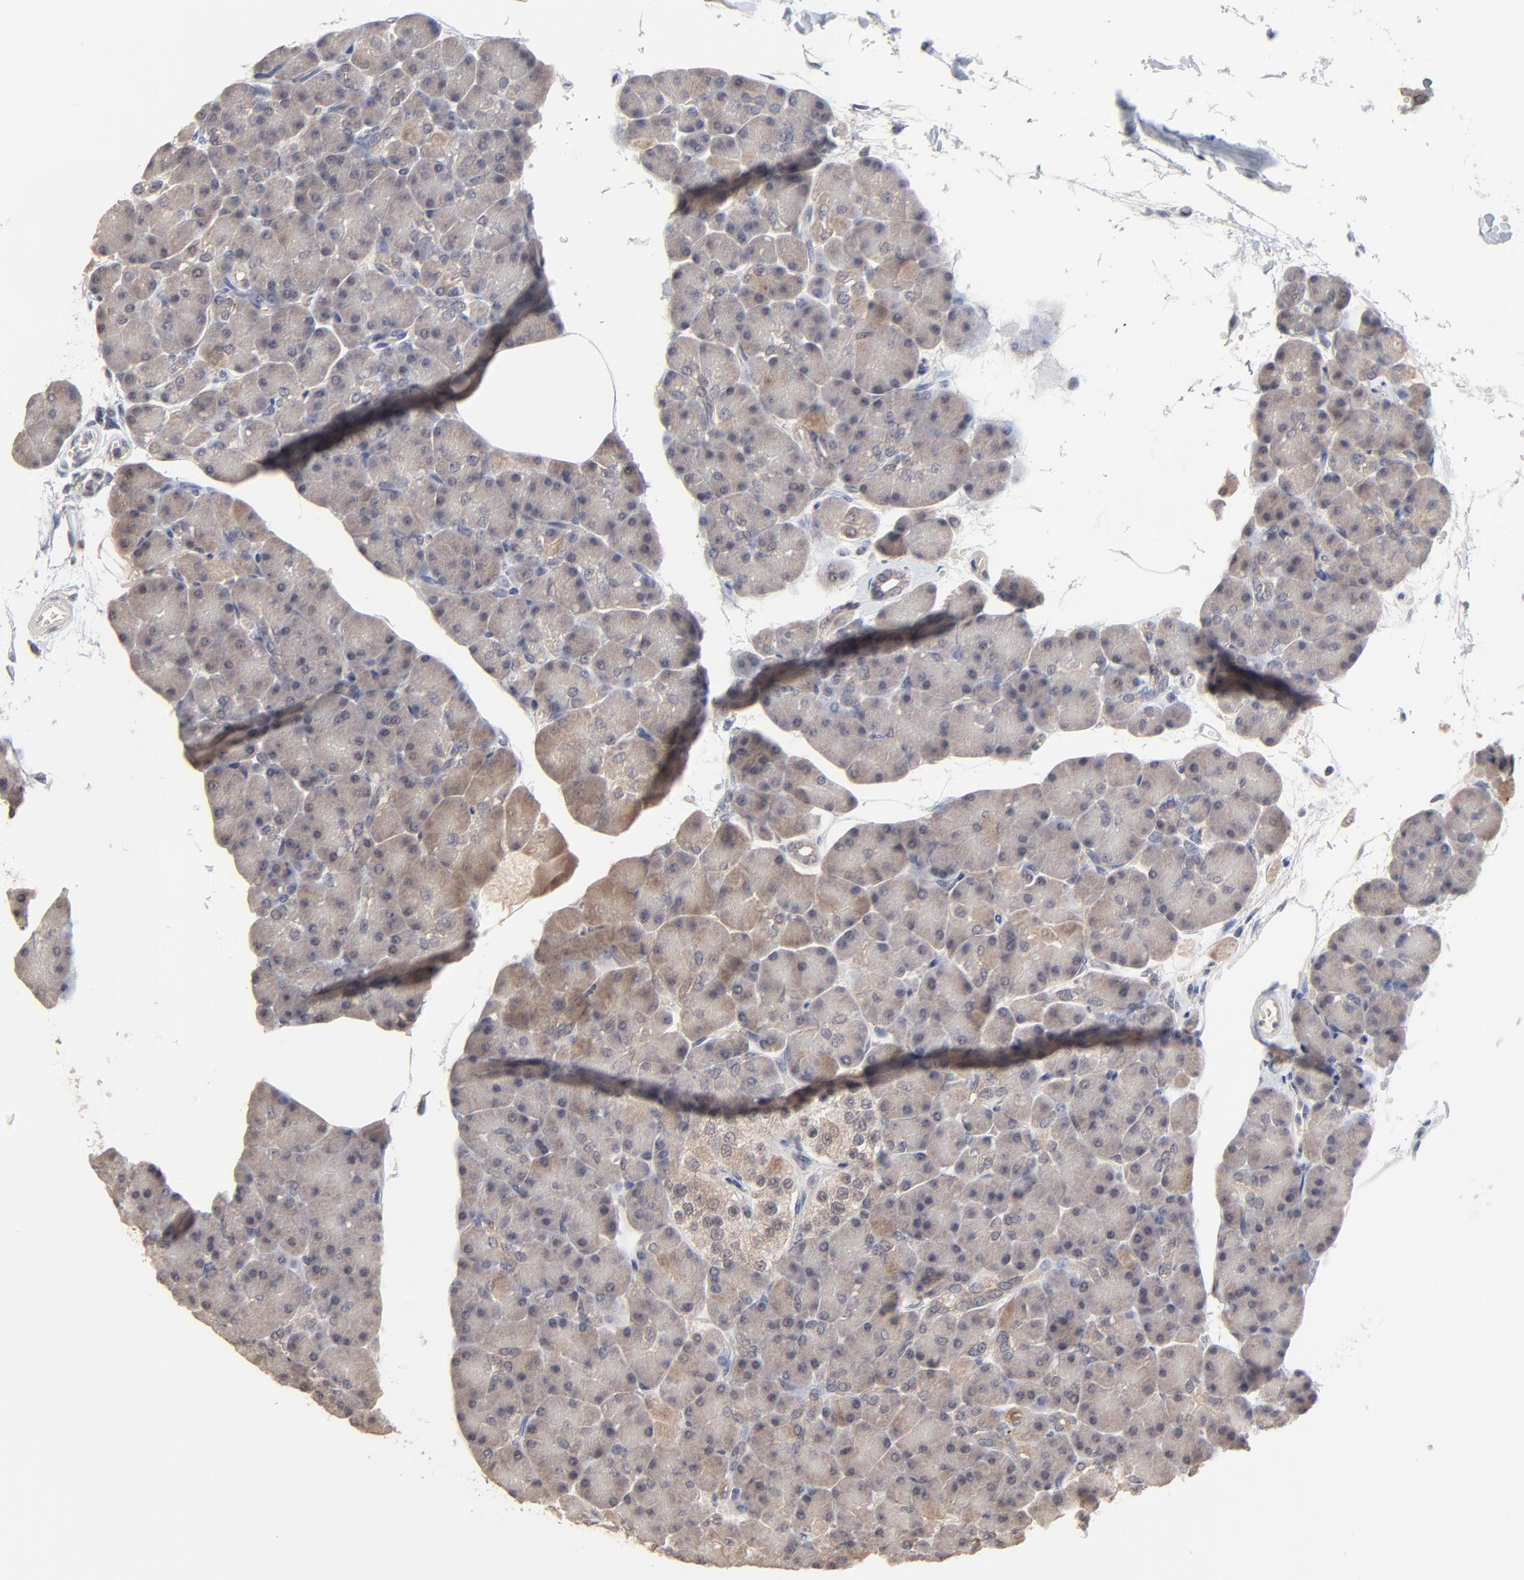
{"staining": {"intensity": "weak", "quantity": ">75%", "location": "cytoplasmic/membranous"}, "tissue": "pancreas", "cell_type": "Exocrine glandular cells", "image_type": "normal", "snomed": [{"axis": "morphology", "description": "Normal tissue, NOS"}, {"axis": "topography", "description": "Pancreas"}], "caption": "A histopathology image of pancreas stained for a protein exhibits weak cytoplasmic/membranous brown staining in exocrine glandular cells. (Stains: DAB in brown, nuclei in blue, Microscopy: brightfield microscopy at high magnification).", "gene": "FAM199X", "patient": {"sex": "female", "age": 43}}